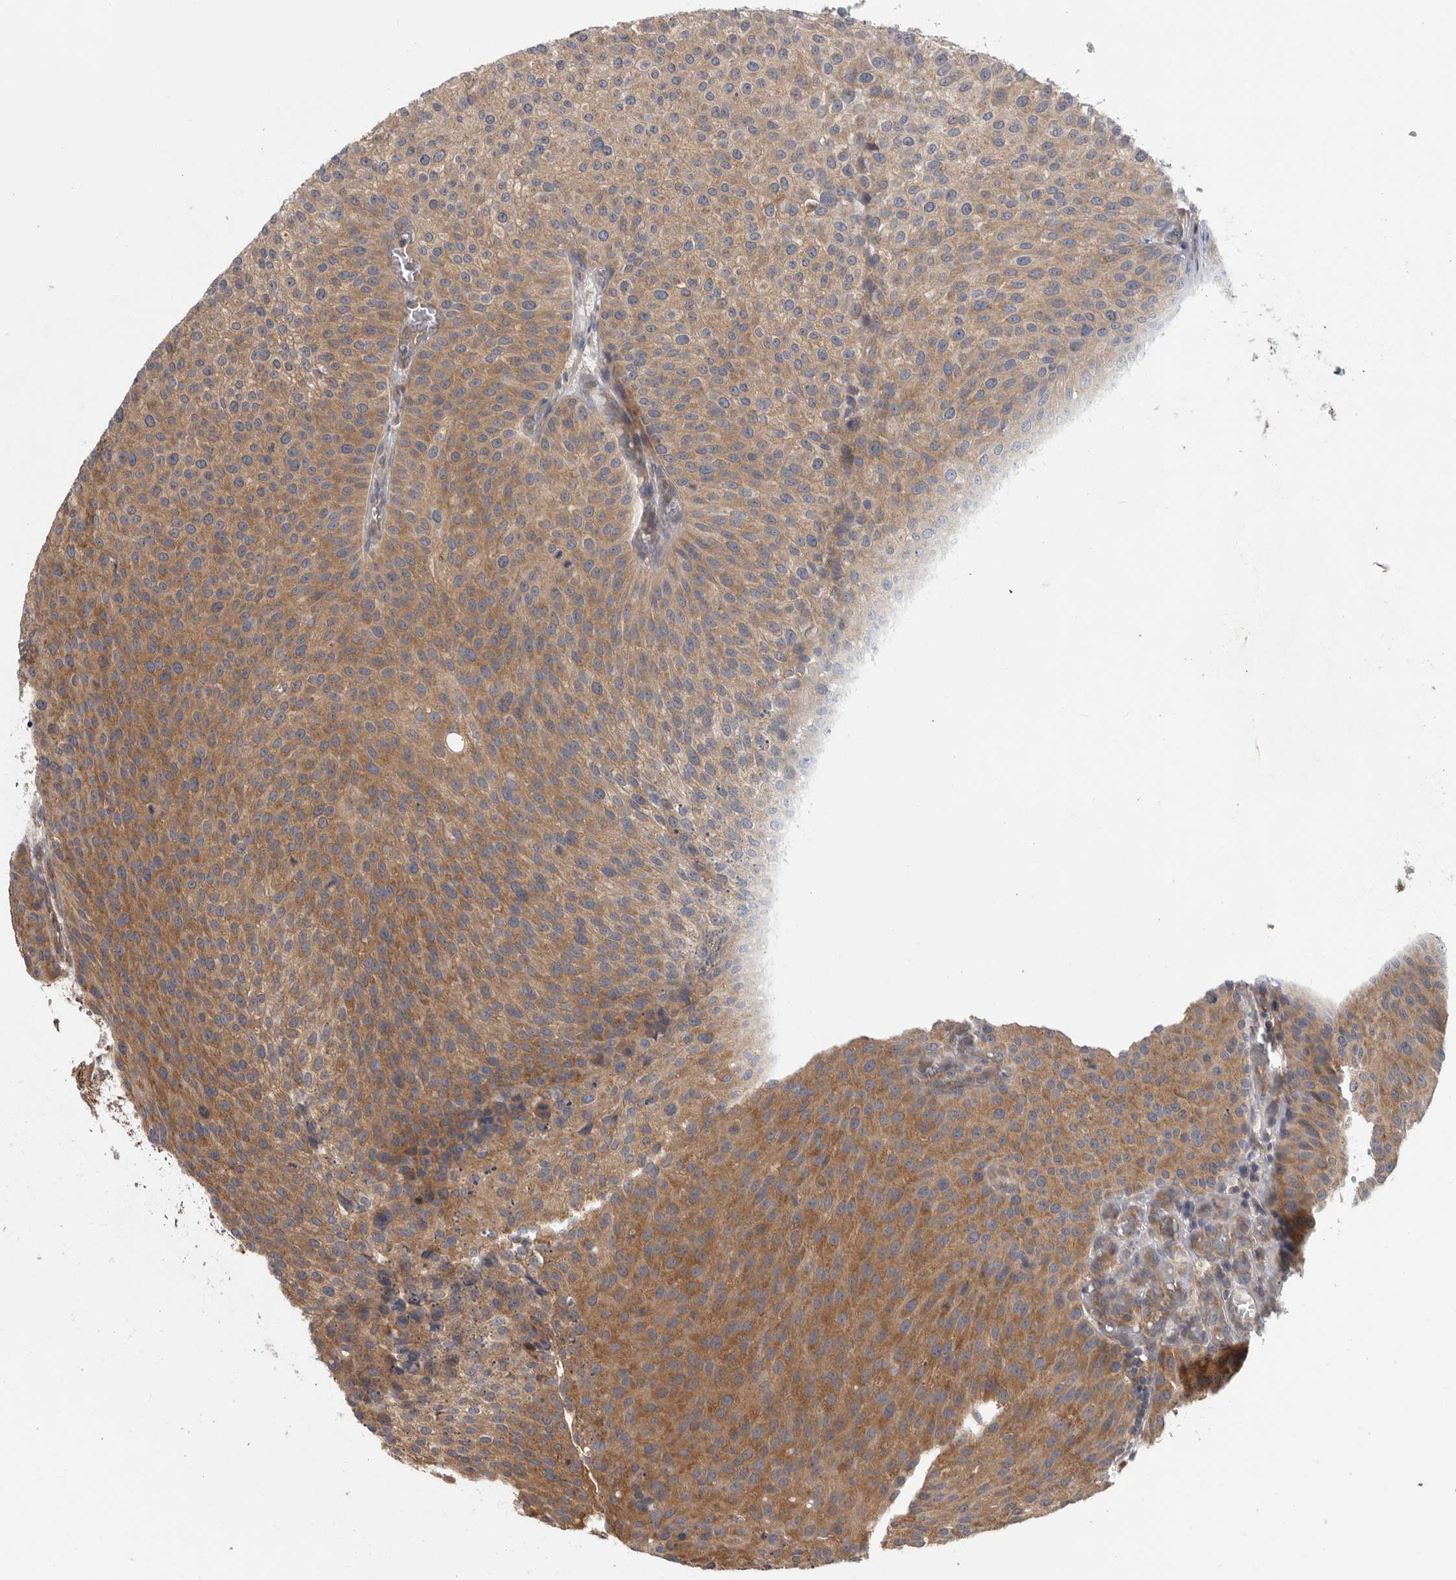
{"staining": {"intensity": "moderate", "quantity": ">75%", "location": "cytoplasmic/membranous"}, "tissue": "urothelial cancer", "cell_type": "Tumor cells", "image_type": "cancer", "snomed": [{"axis": "morphology", "description": "Urothelial carcinoma, Low grade"}, {"axis": "topography", "description": "Smooth muscle"}, {"axis": "topography", "description": "Urinary bladder"}], "caption": "The photomicrograph shows a brown stain indicating the presence of a protein in the cytoplasmic/membranous of tumor cells in urothelial cancer.", "gene": "C1orf109", "patient": {"sex": "male", "age": 60}}